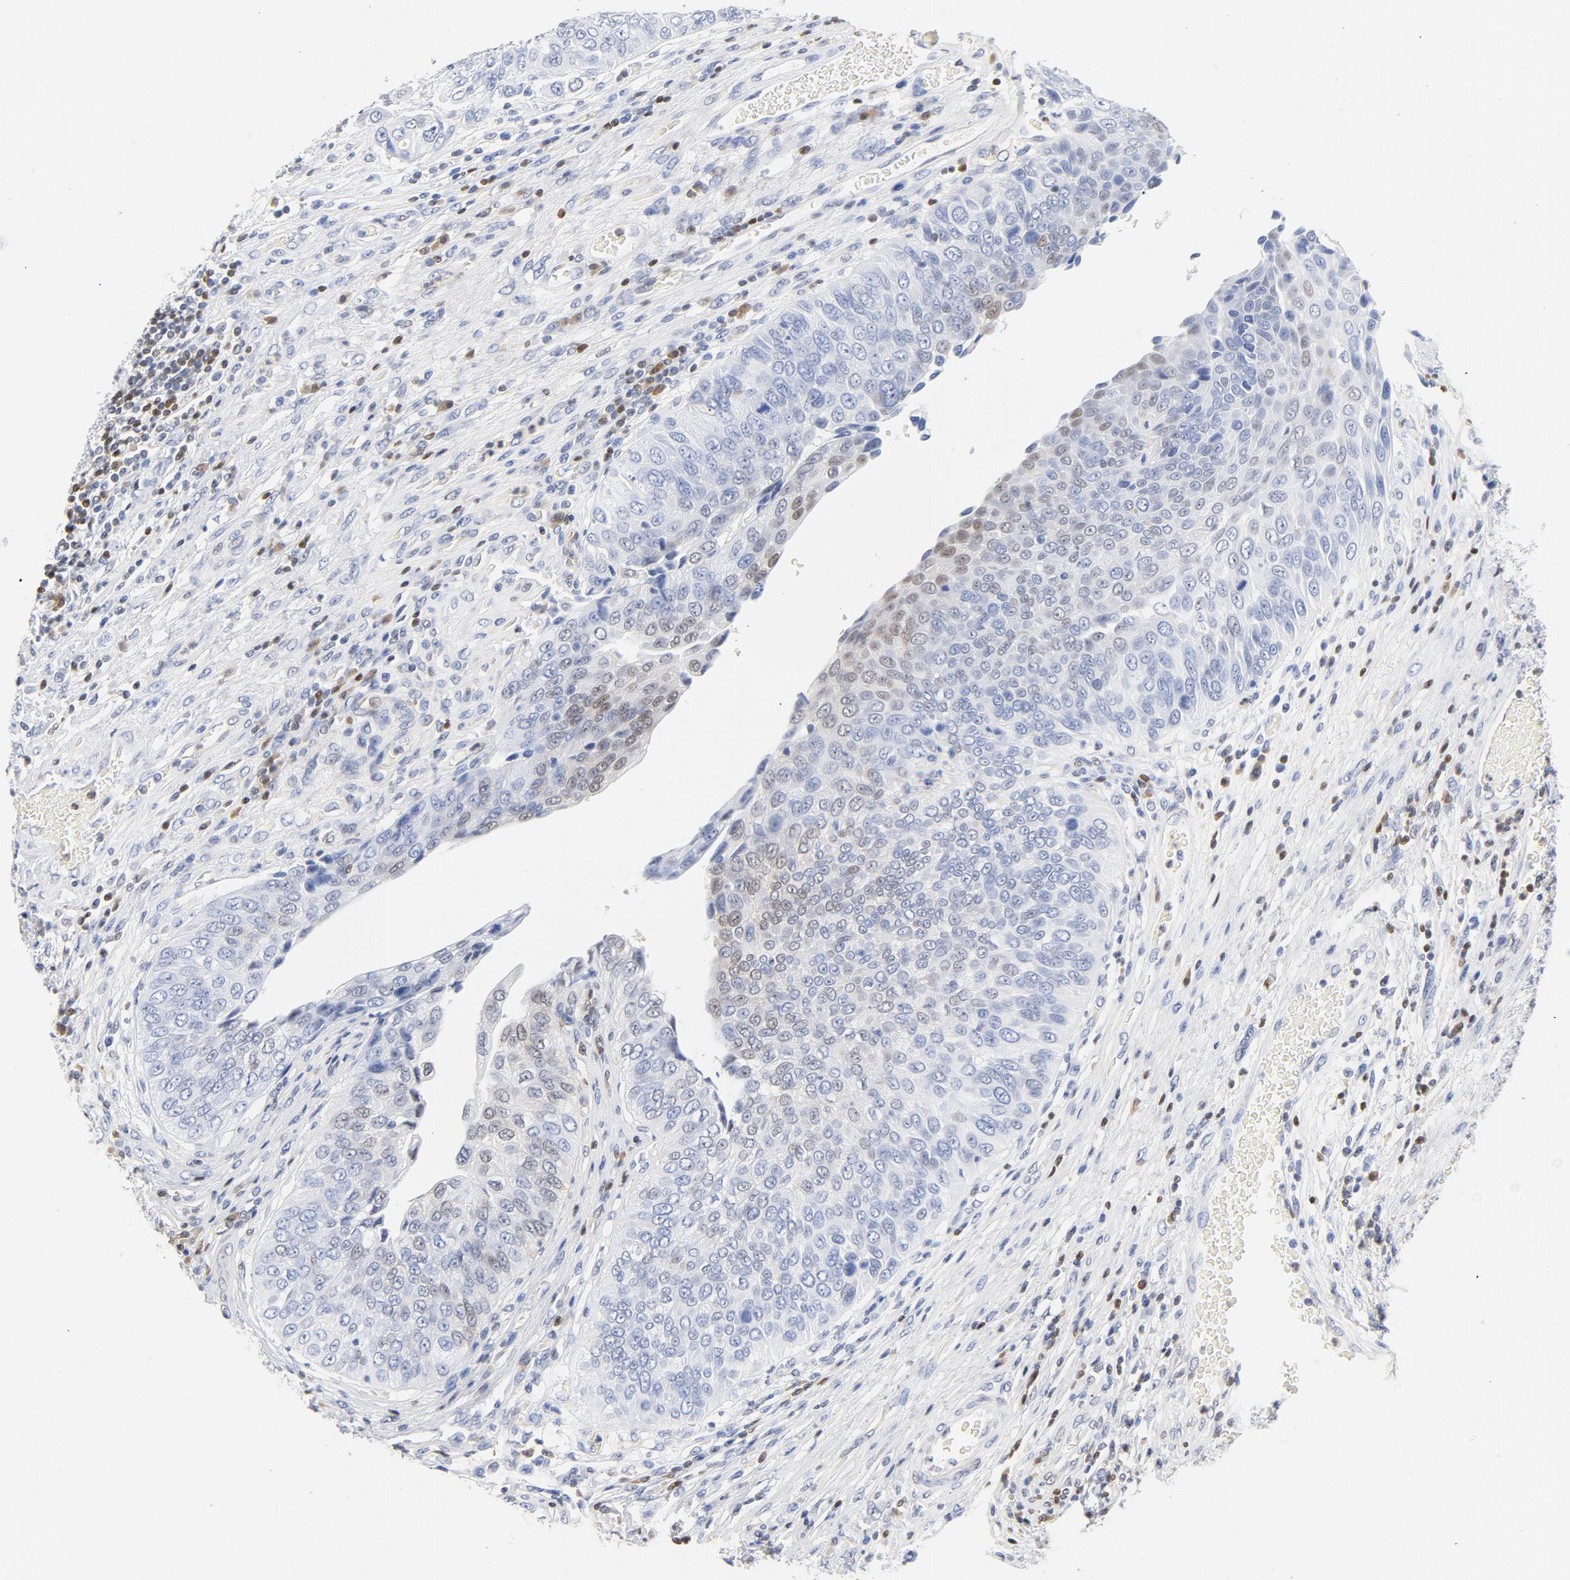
{"staining": {"intensity": "weak", "quantity": "<25%", "location": "nuclear"}, "tissue": "urothelial cancer", "cell_type": "Tumor cells", "image_type": "cancer", "snomed": [{"axis": "morphology", "description": "Urothelial carcinoma, High grade"}, {"axis": "topography", "description": "Urinary bladder"}], "caption": "Immunohistochemical staining of human urothelial cancer reveals no significant positivity in tumor cells.", "gene": "CDKN1B", "patient": {"sex": "male", "age": 50}}